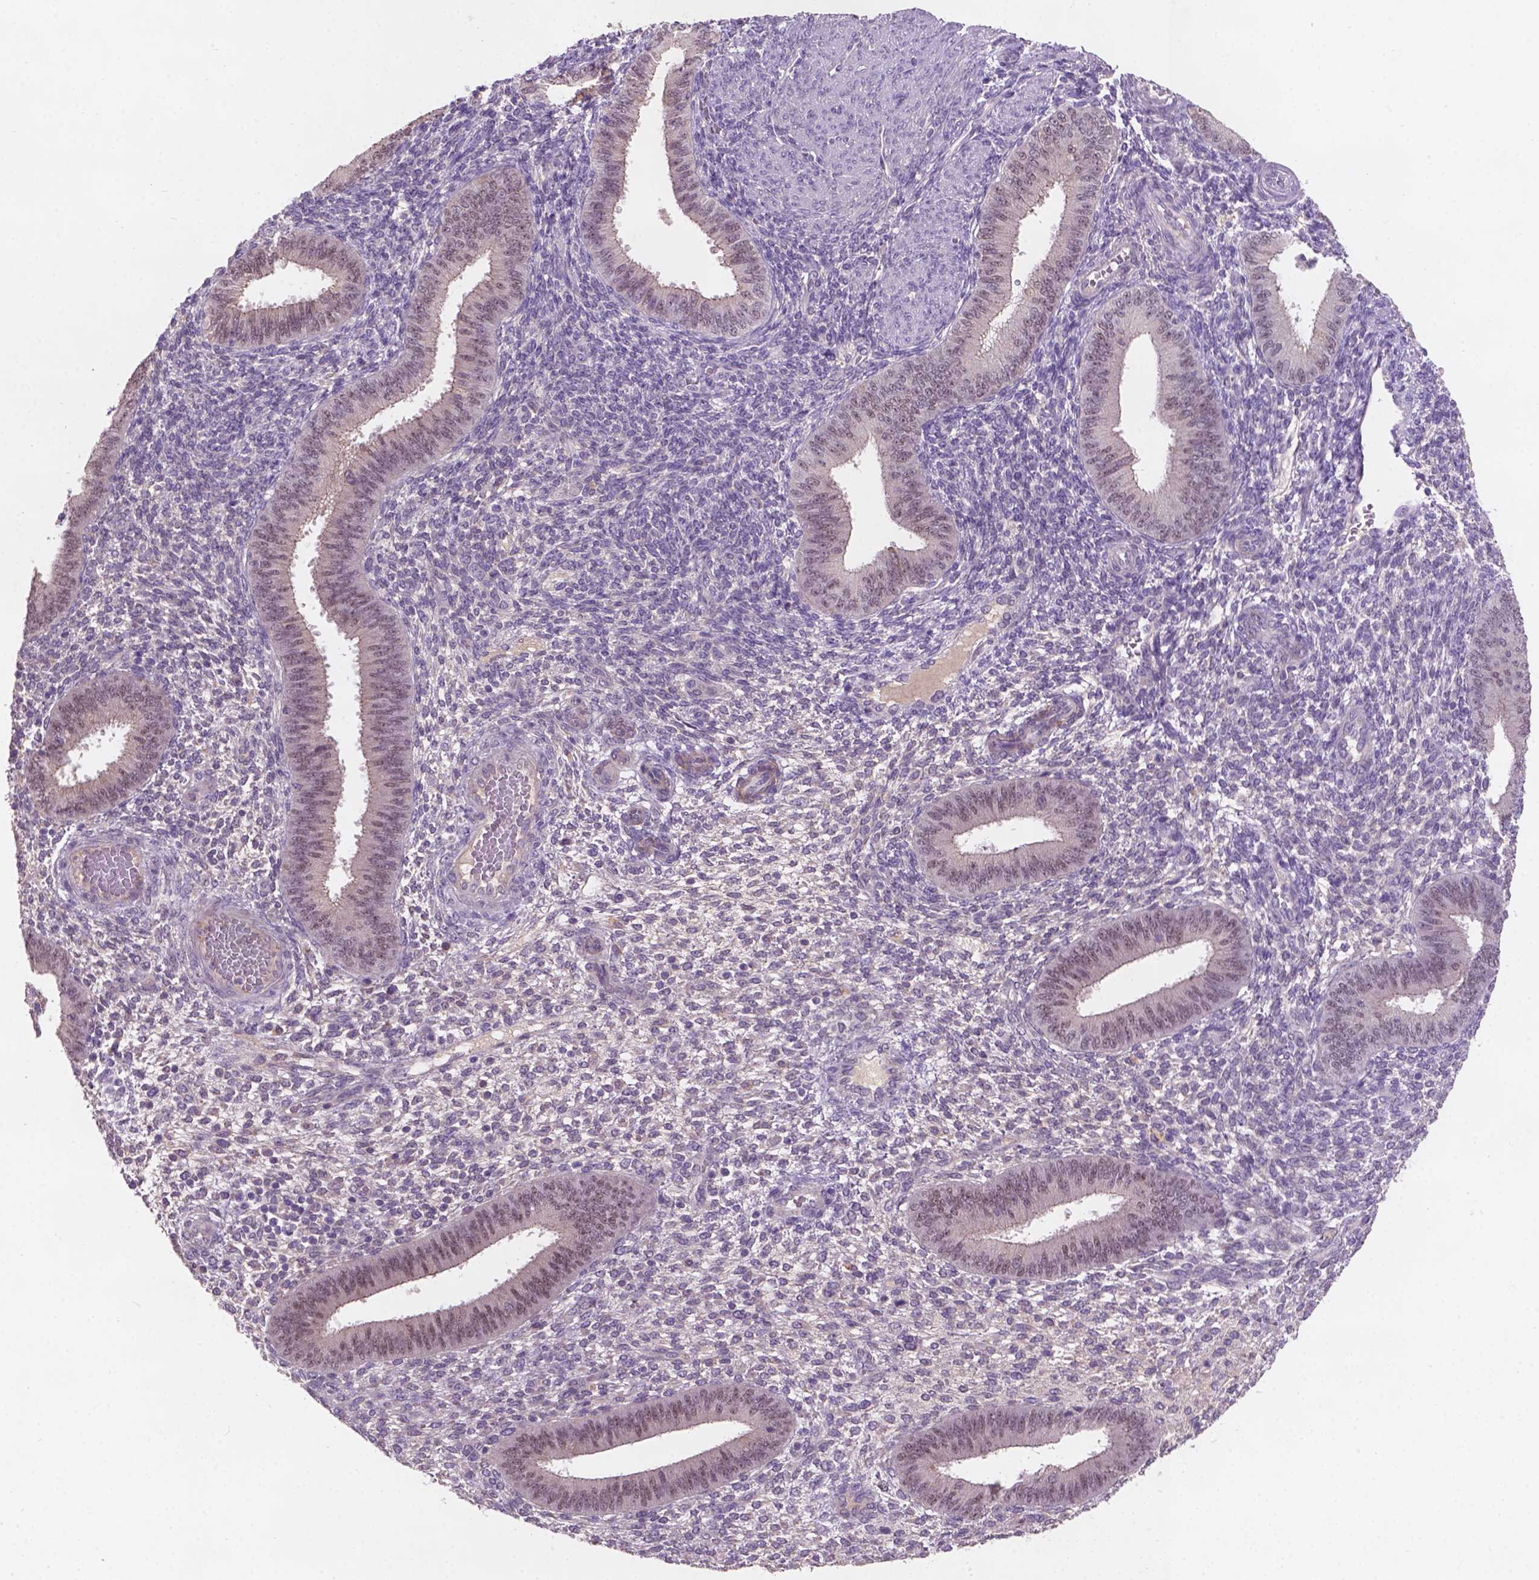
{"staining": {"intensity": "negative", "quantity": "none", "location": "none"}, "tissue": "endometrium", "cell_type": "Cells in endometrial stroma", "image_type": "normal", "snomed": [{"axis": "morphology", "description": "Normal tissue, NOS"}, {"axis": "topography", "description": "Endometrium"}], "caption": "DAB (3,3'-diaminobenzidine) immunohistochemical staining of normal human endometrium demonstrates no significant expression in cells in endometrial stroma.", "gene": "GXYLT2", "patient": {"sex": "female", "age": 39}}